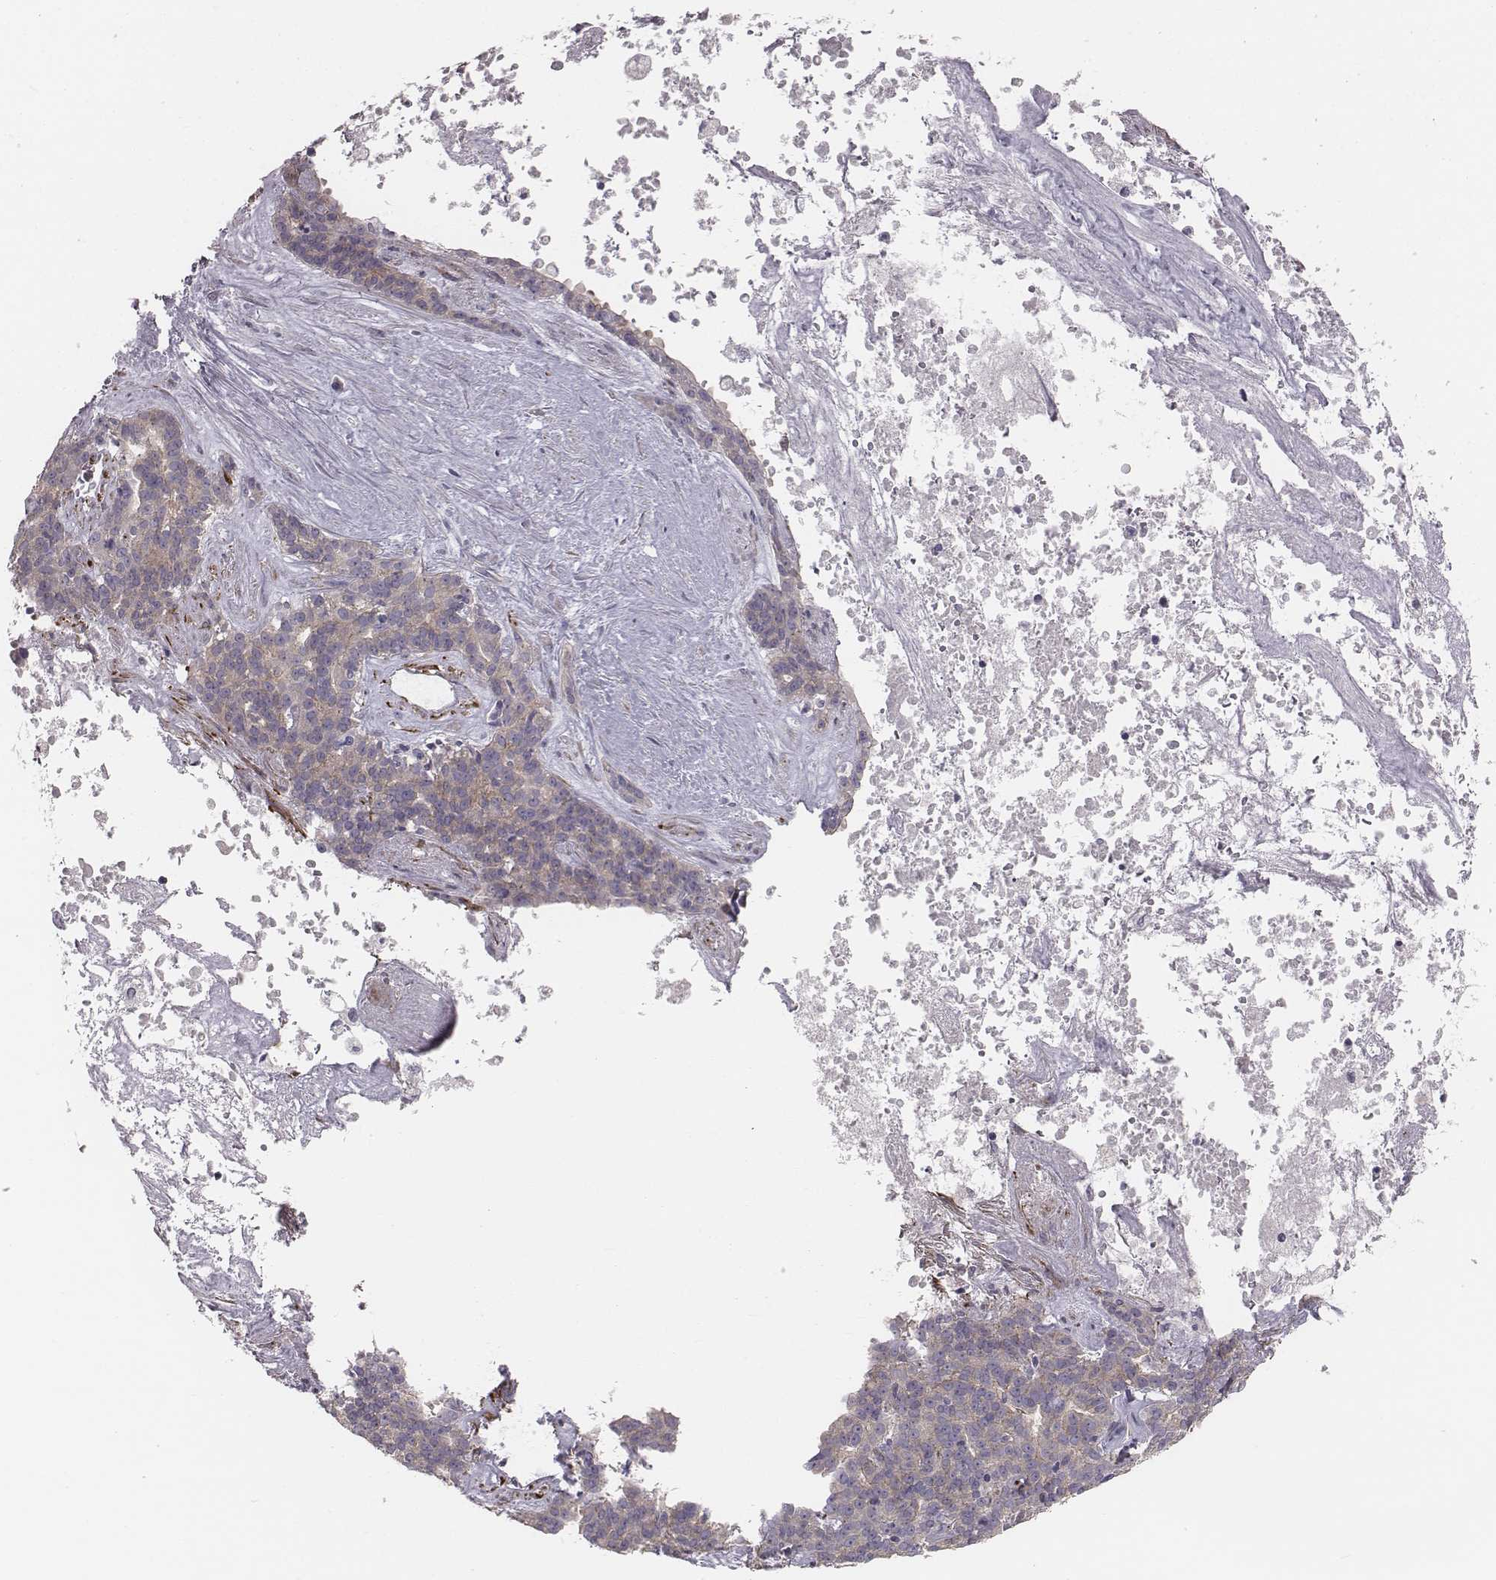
{"staining": {"intensity": "negative", "quantity": "none", "location": "none"}, "tissue": "liver cancer", "cell_type": "Tumor cells", "image_type": "cancer", "snomed": [{"axis": "morphology", "description": "Cholangiocarcinoma"}, {"axis": "topography", "description": "Liver"}], "caption": "DAB (3,3'-diaminobenzidine) immunohistochemical staining of human liver cholangiocarcinoma demonstrates no significant expression in tumor cells.", "gene": "PRKCZ", "patient": {"sex": "female", "age": 47}}